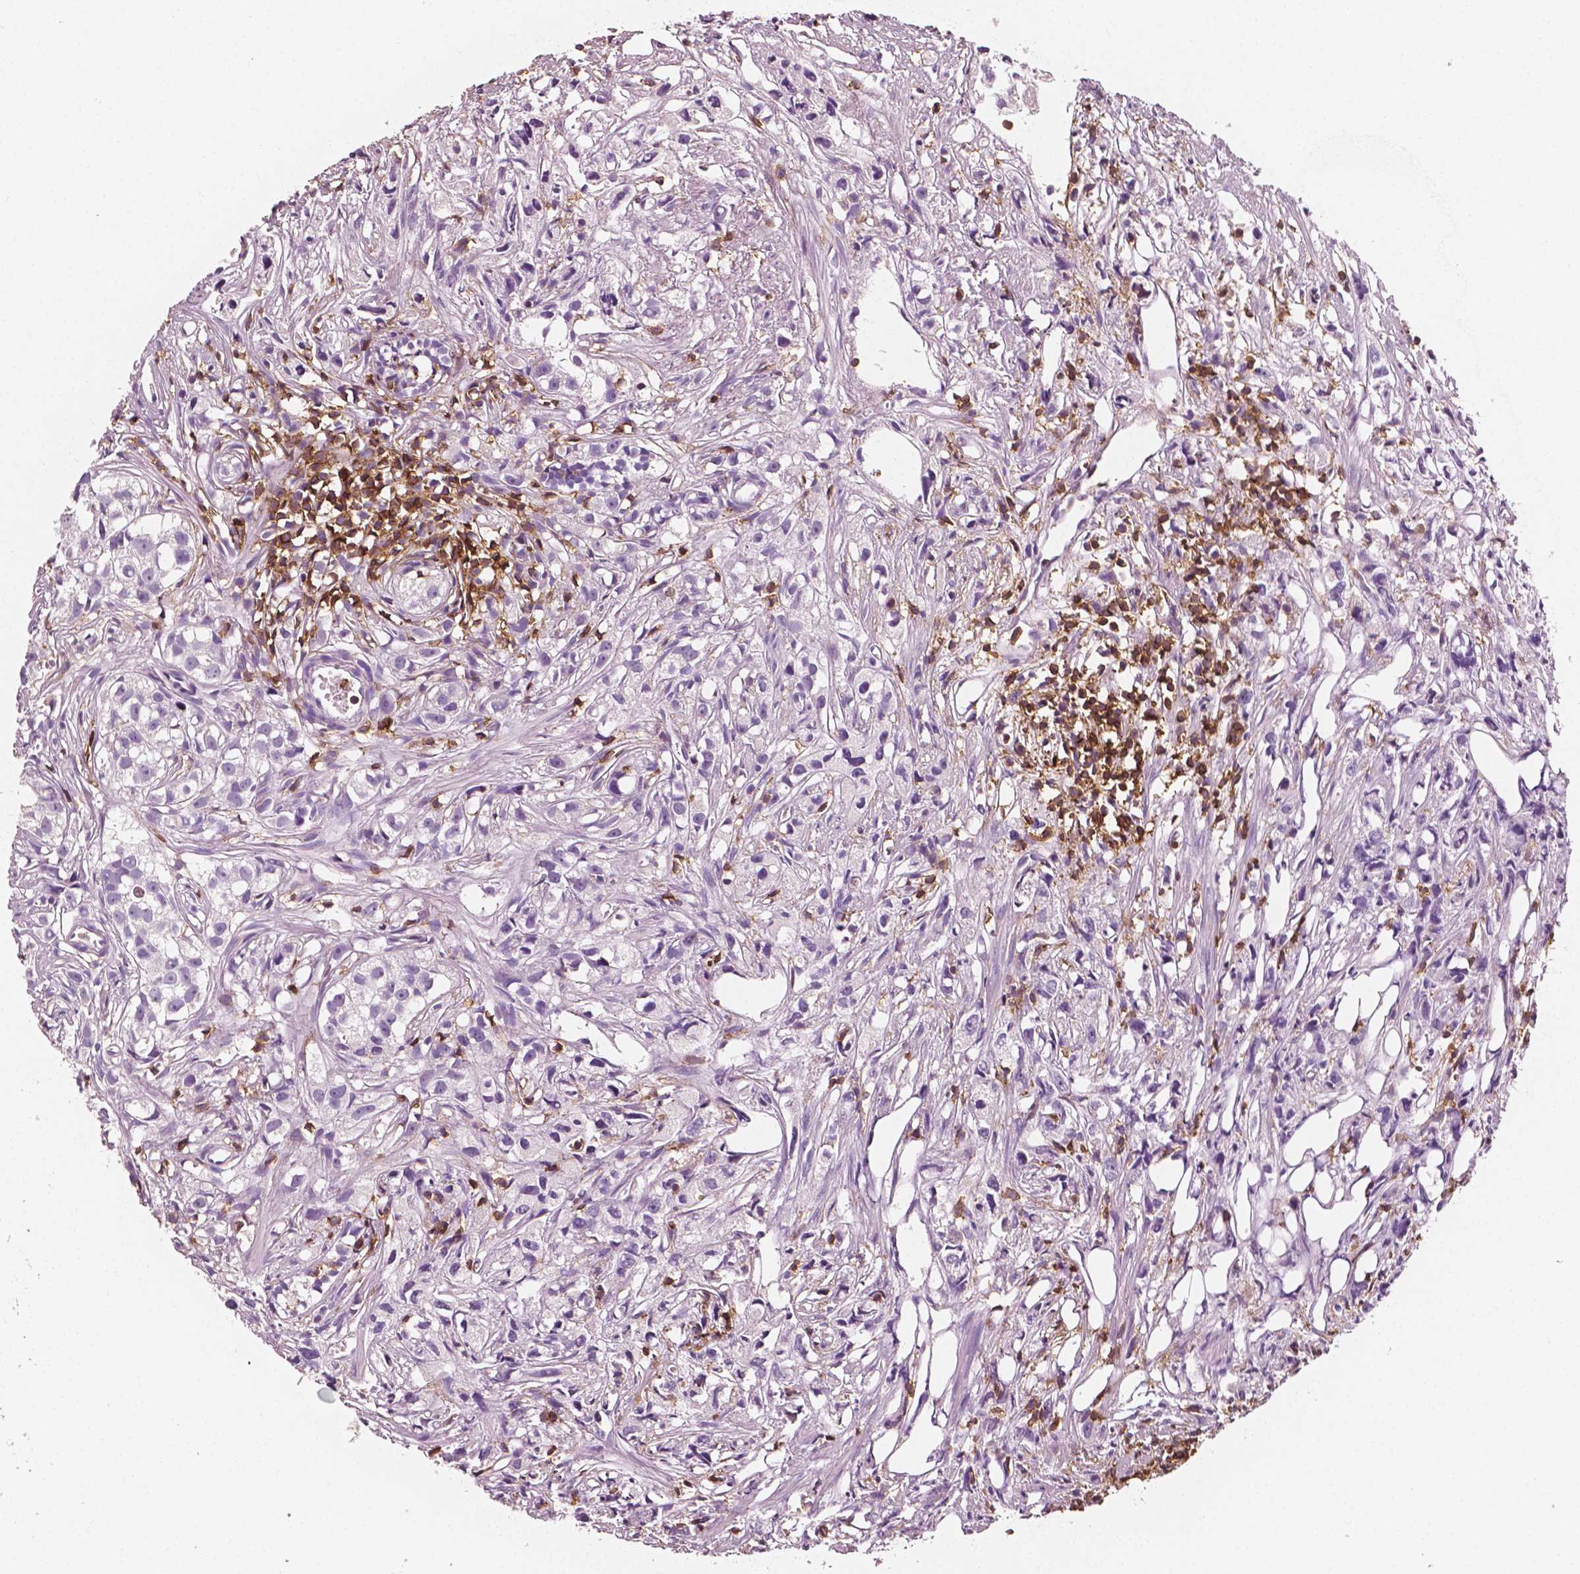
{"staining": {"intensity": "negative", "quantity": "none", "location": "none"}, "tissue": "prostate cancer", "cell_type": "Tumor cells", "image_type": "cancer", "snomed": [{"axis": "morphology", "description": "Adenocarcinoma, High grade"}, {"axis": "topography", "description": "Prostate"}], "caption": "IHC image of prostate cancer stained for a protein (brown), which demonstrates no positivity in tumor cells. The staining is performed using DAB brown chromogen with nuclei counter-stained in using hematoxylin.", "gene": "PTPRC", "patient": {"sex": "male", "age": 68}}